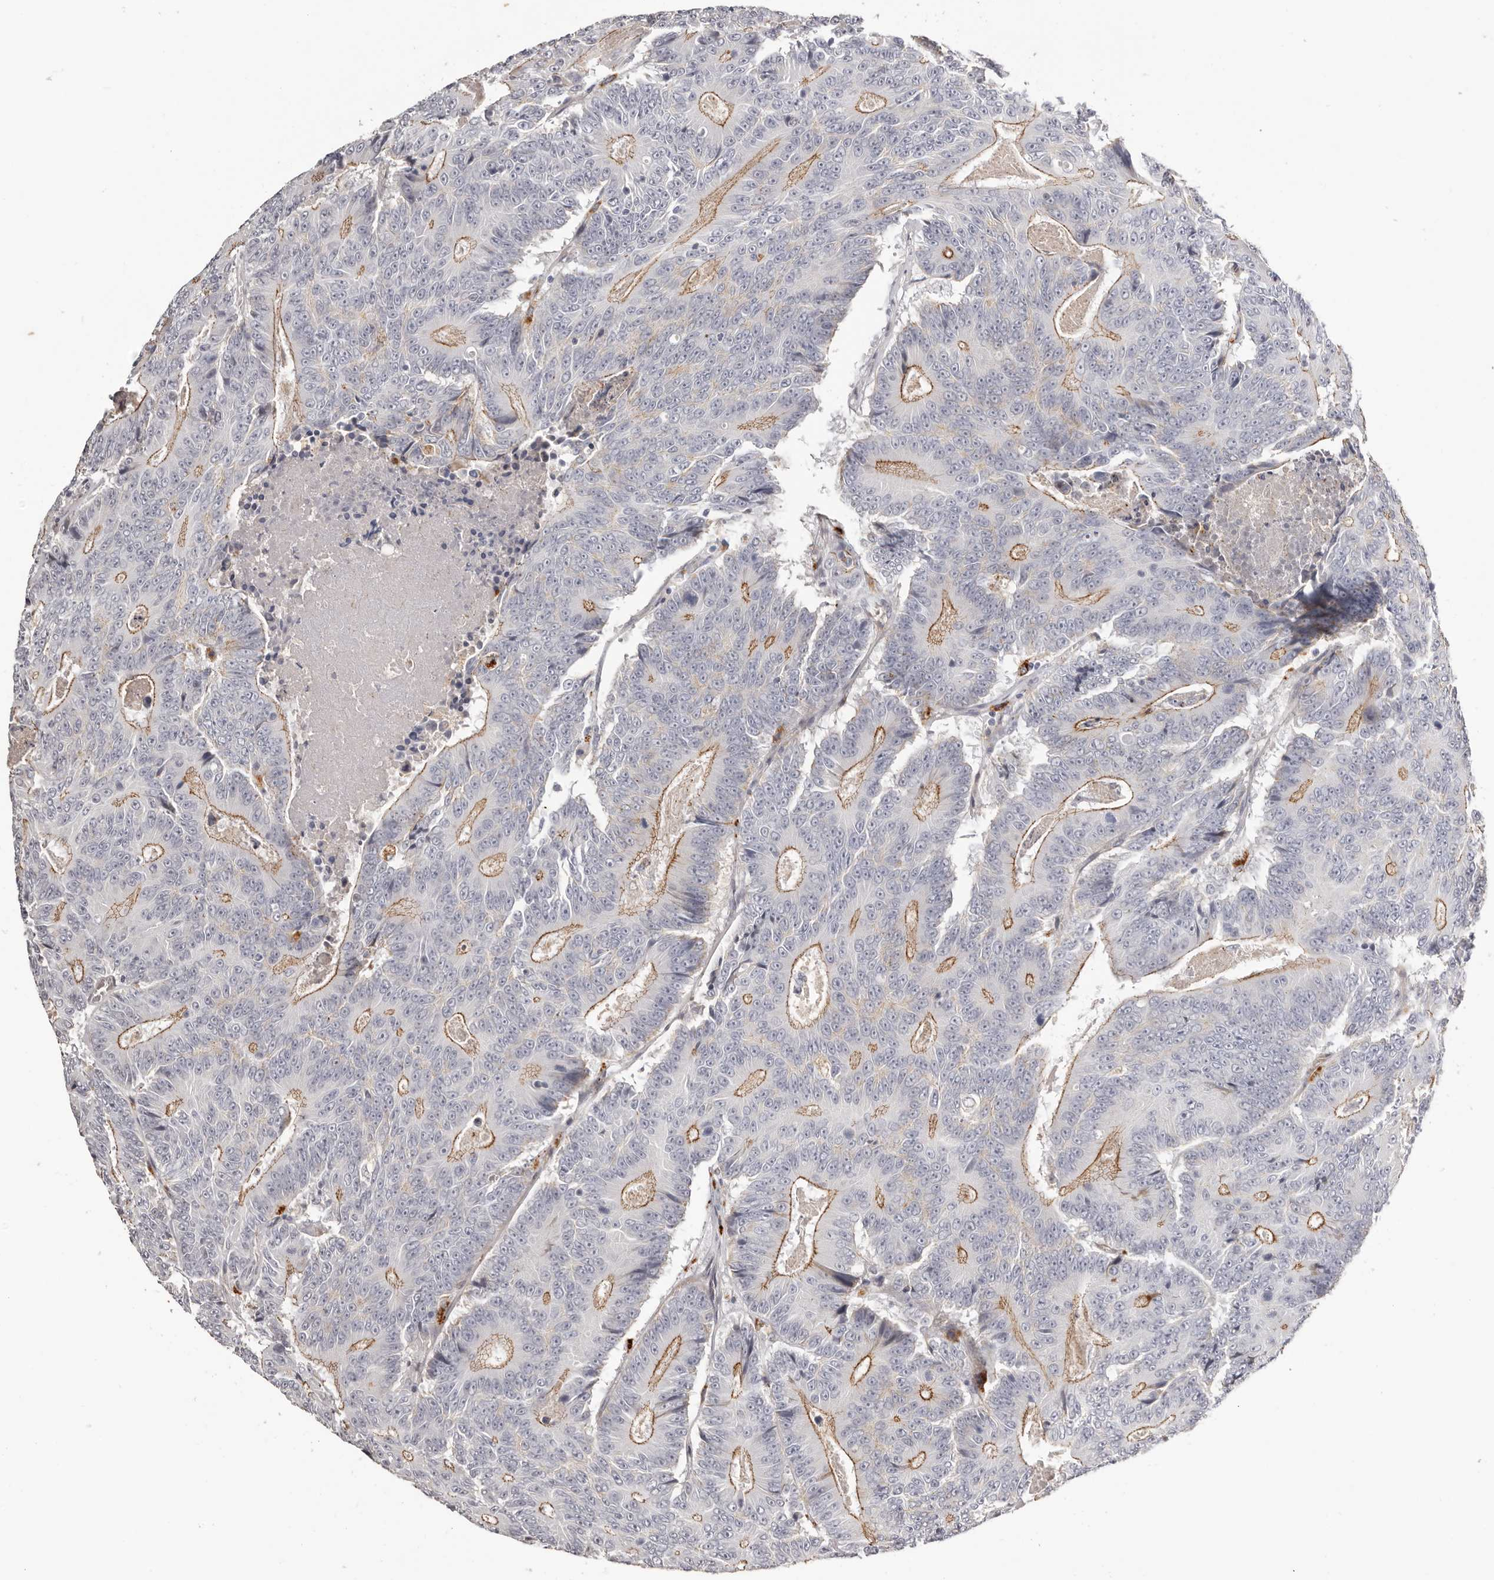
{"staining": {"intensity": "moderate", "quantity": "25%-75%", "location": "cytoplasmic/membranous"}, "tissue": "colorectal cancer", "cell_type": "Tumor cells", "image_type": "cancer", "snomed": [{"axis": "morphology", "description": "Adenocarcinoma, NOS"}, {"axis": "topography", "description": "Colon"}], "caption": "Colorectal adenocarcinoma stained with a brown dye shows moderate cytoplasmic/membranous positive positivity in about 25%-75% of tumor cells.", "gene": "PCDHB6", "patient": {"sex": "male", "age": 83}}